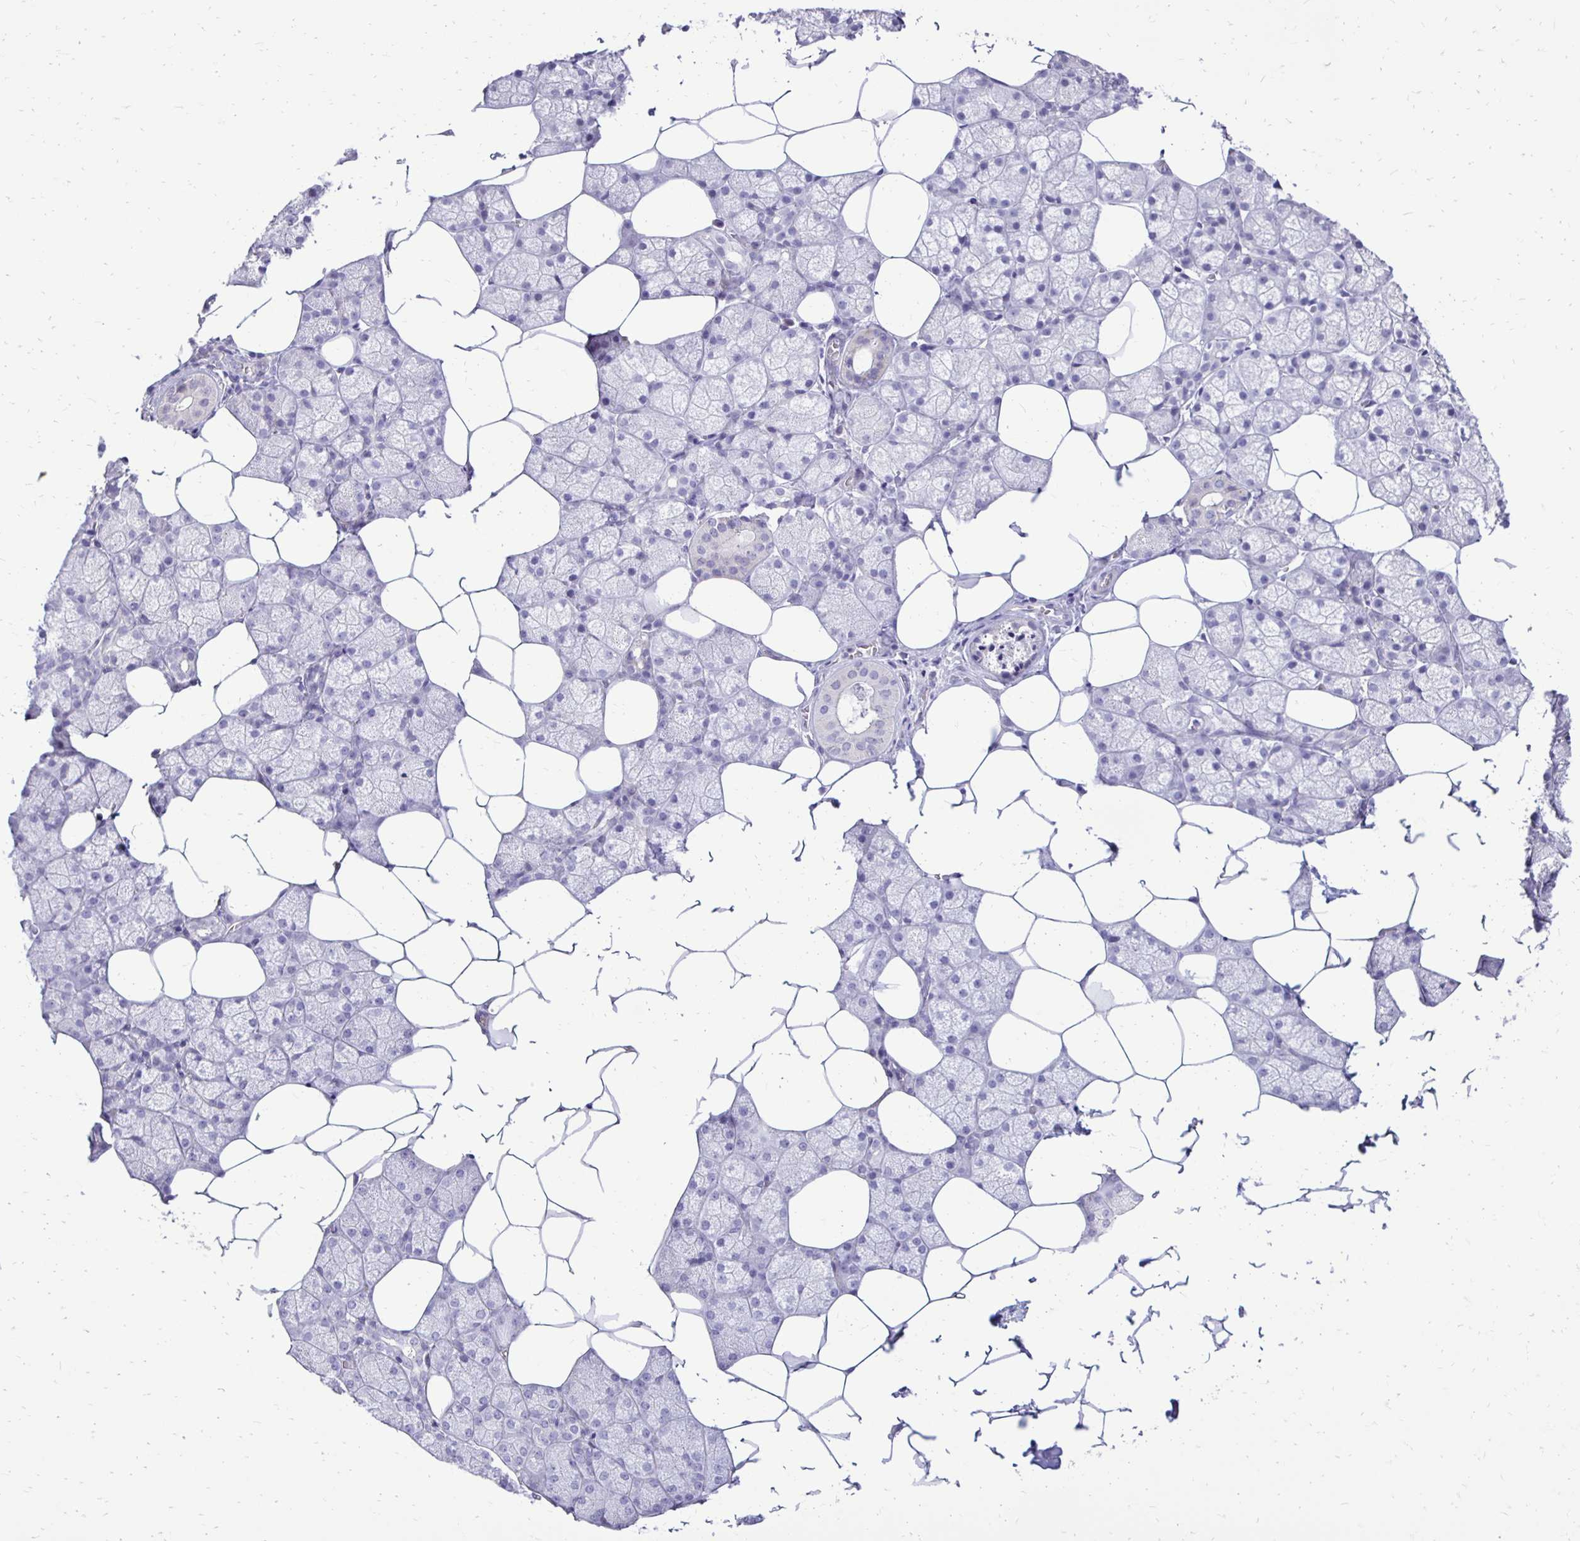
{"staining": {"intensity": "negative", "quantity": "none", "location": "none"}, "tissue": "salivary gland", "cell_type": "Glandular cells", "image_type": "normal", "snomed": [{"axis": "morphology", "description": "Normal tissue, NOS"}, {"axis": "topography", "description": "Salivary gland"}], "caption": "High magnification brightfield microscopy of unremarkable salivary gland stained with DAB (brown) and counterstained with hematoxylin (blue): glandular cells show no significant expression. (Stains: DAB IHC with hematoxylin counter stain, Microscopy: brightfield microscopy at high magnification).", "gene": "GAS2", "patient": {"sex": "female", "age": 43}}